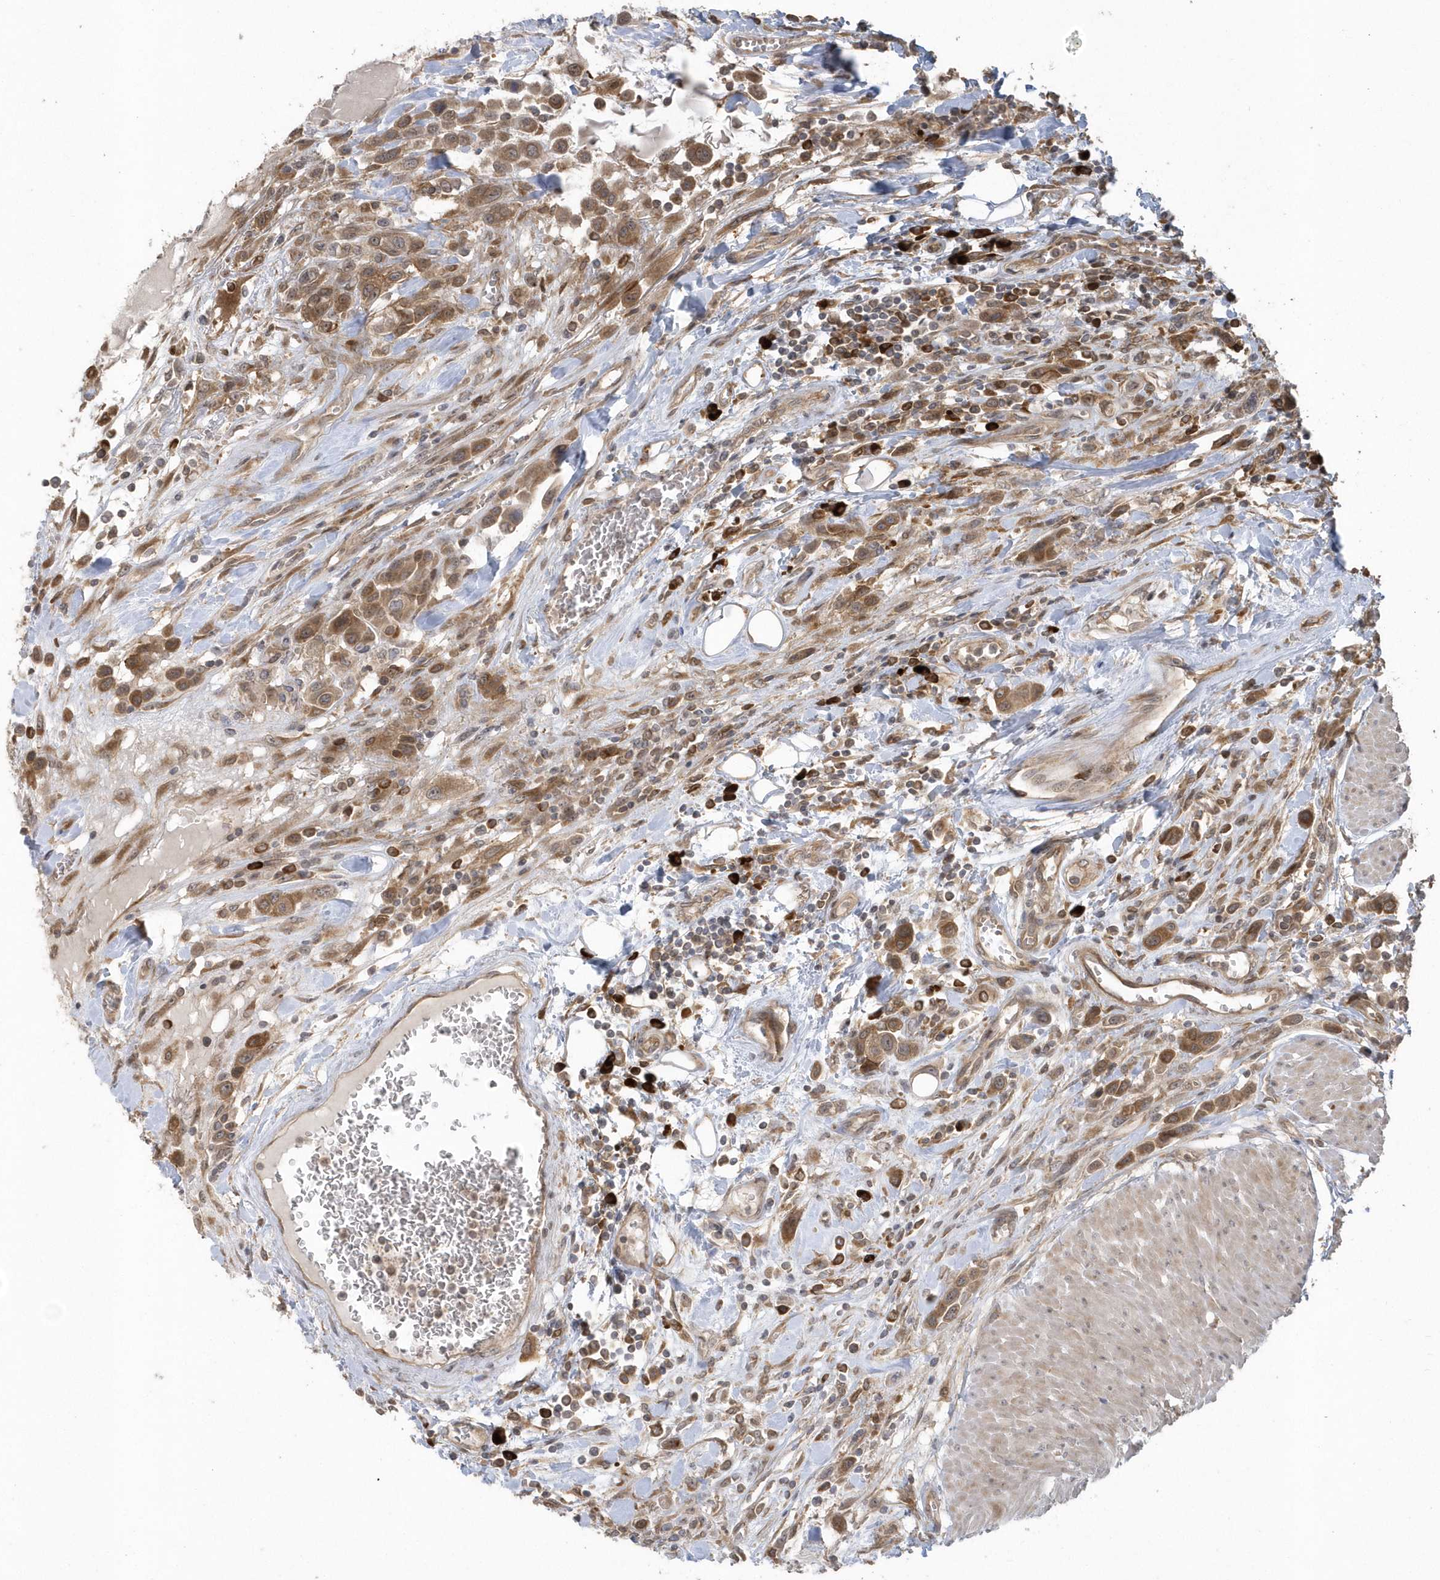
{"staining": {"intensity": "moderate", "quantity": ">75%", "location": "cytoplasmic/membranous"}, "tissue": "urothelial cancer", "cell_type": "Tumor cells", "image_type": "cancer", "snomed": [{"axis": "morphology", "description": "Urothelial carcinoma, High grade"}, {"axis": "topography", "description": "Urinary bladder"}], "caption": "Brown immunohistochemical staining in human urothelial carcinoma (high-grade) displays moderate cytoplasmic/membranous staining in about >75% of tumor cells.", "gene": "HERPUD1", "patient": {"sex": "male", "age": 50}}